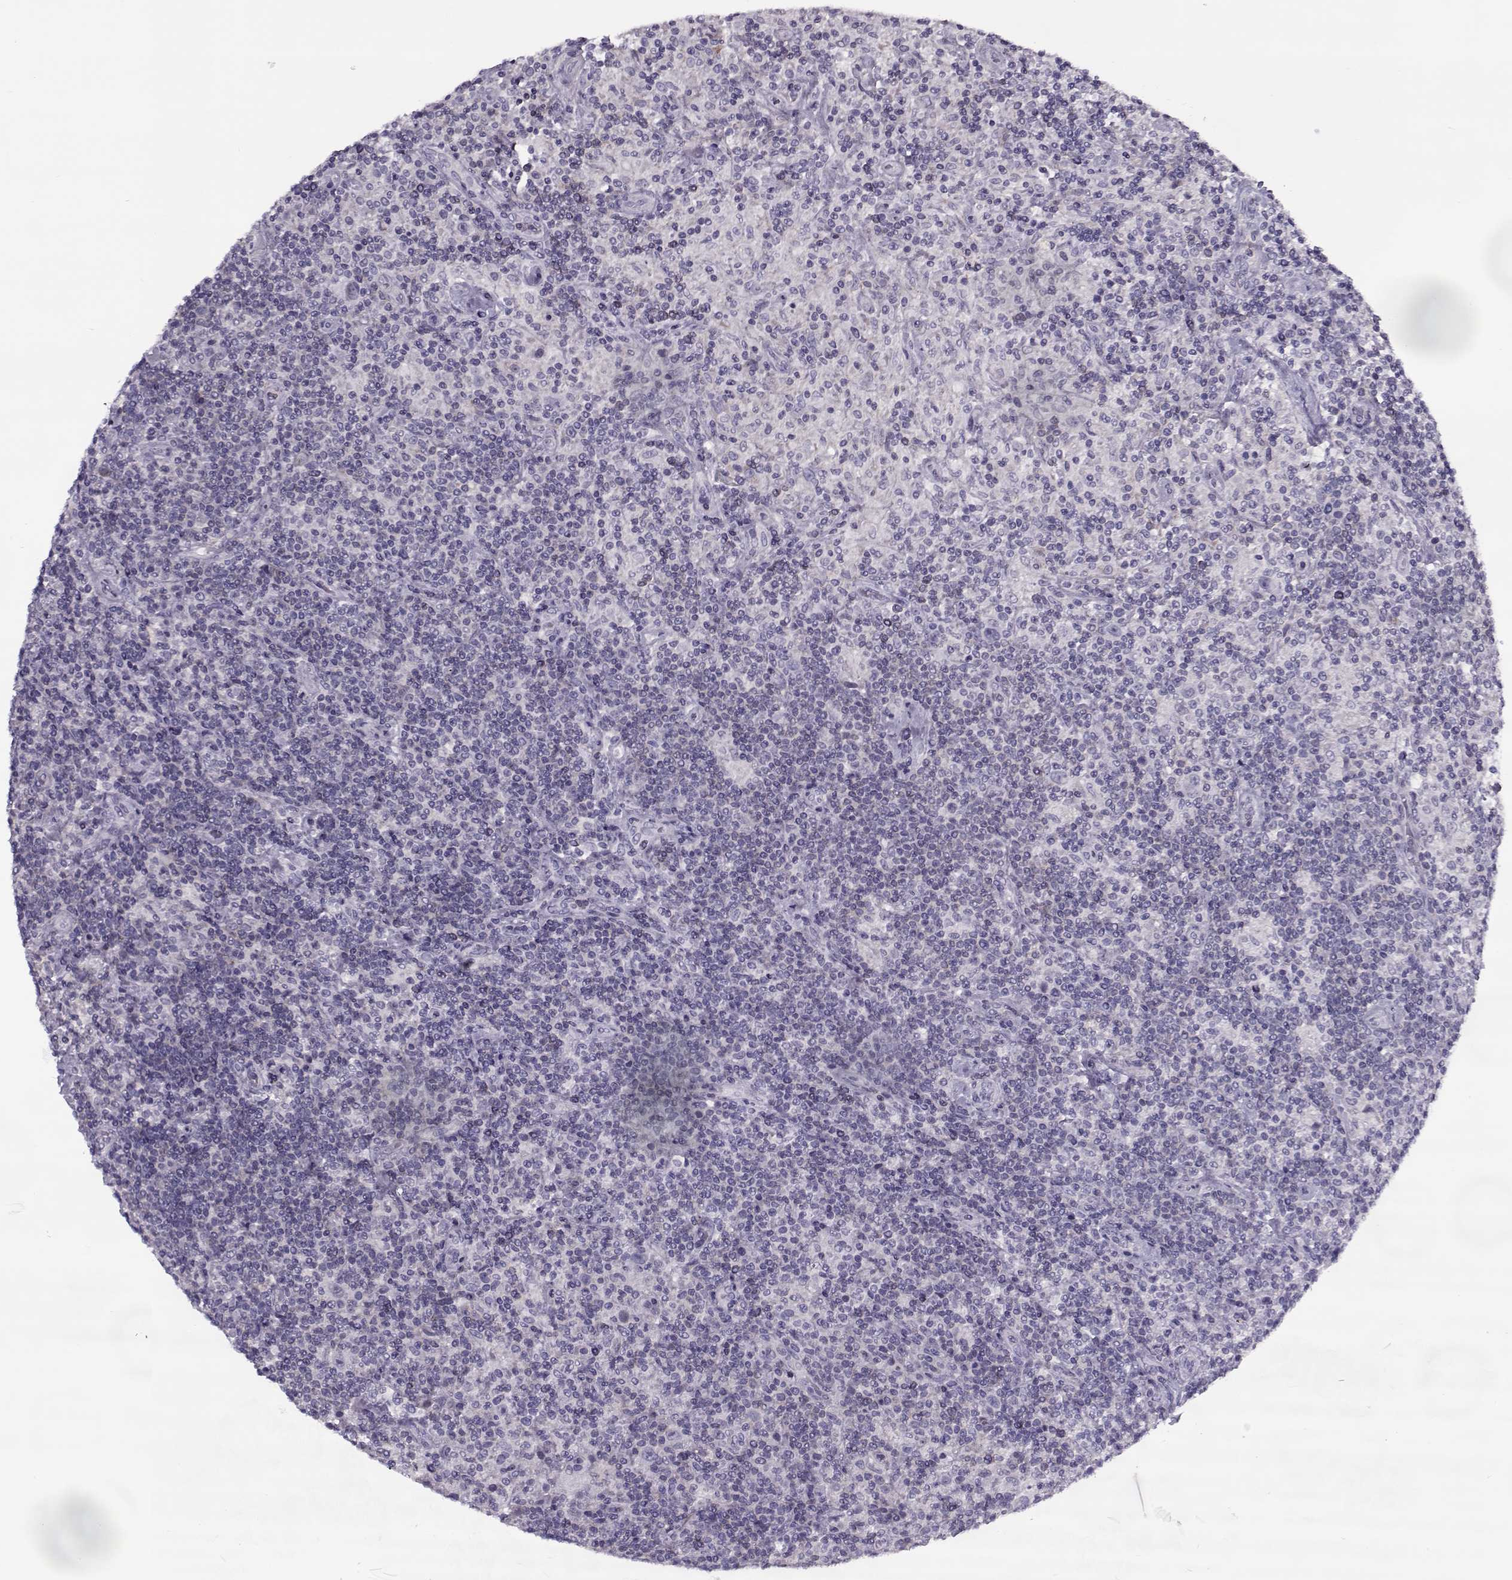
{"staining": {"intensity": "negative", "quantity": "none", "location": "none"}, "tissue": "lymphoma", "cell_type": "Tumor cells", "image_type": "cancer", "snomed": [{"axis": "morphology", "description": "Hodgkin's disease, NOS"}, {"axis": "topography", "description": "Lymph node"}], "caption": "A histopathology image of human lymphoma is negative for staining in tumor cells. (Immunohistochemistry, brightfield microscopy, high magnification).", "gene": "PP2D1", "patient": {"sex": "male", "age": 70}}